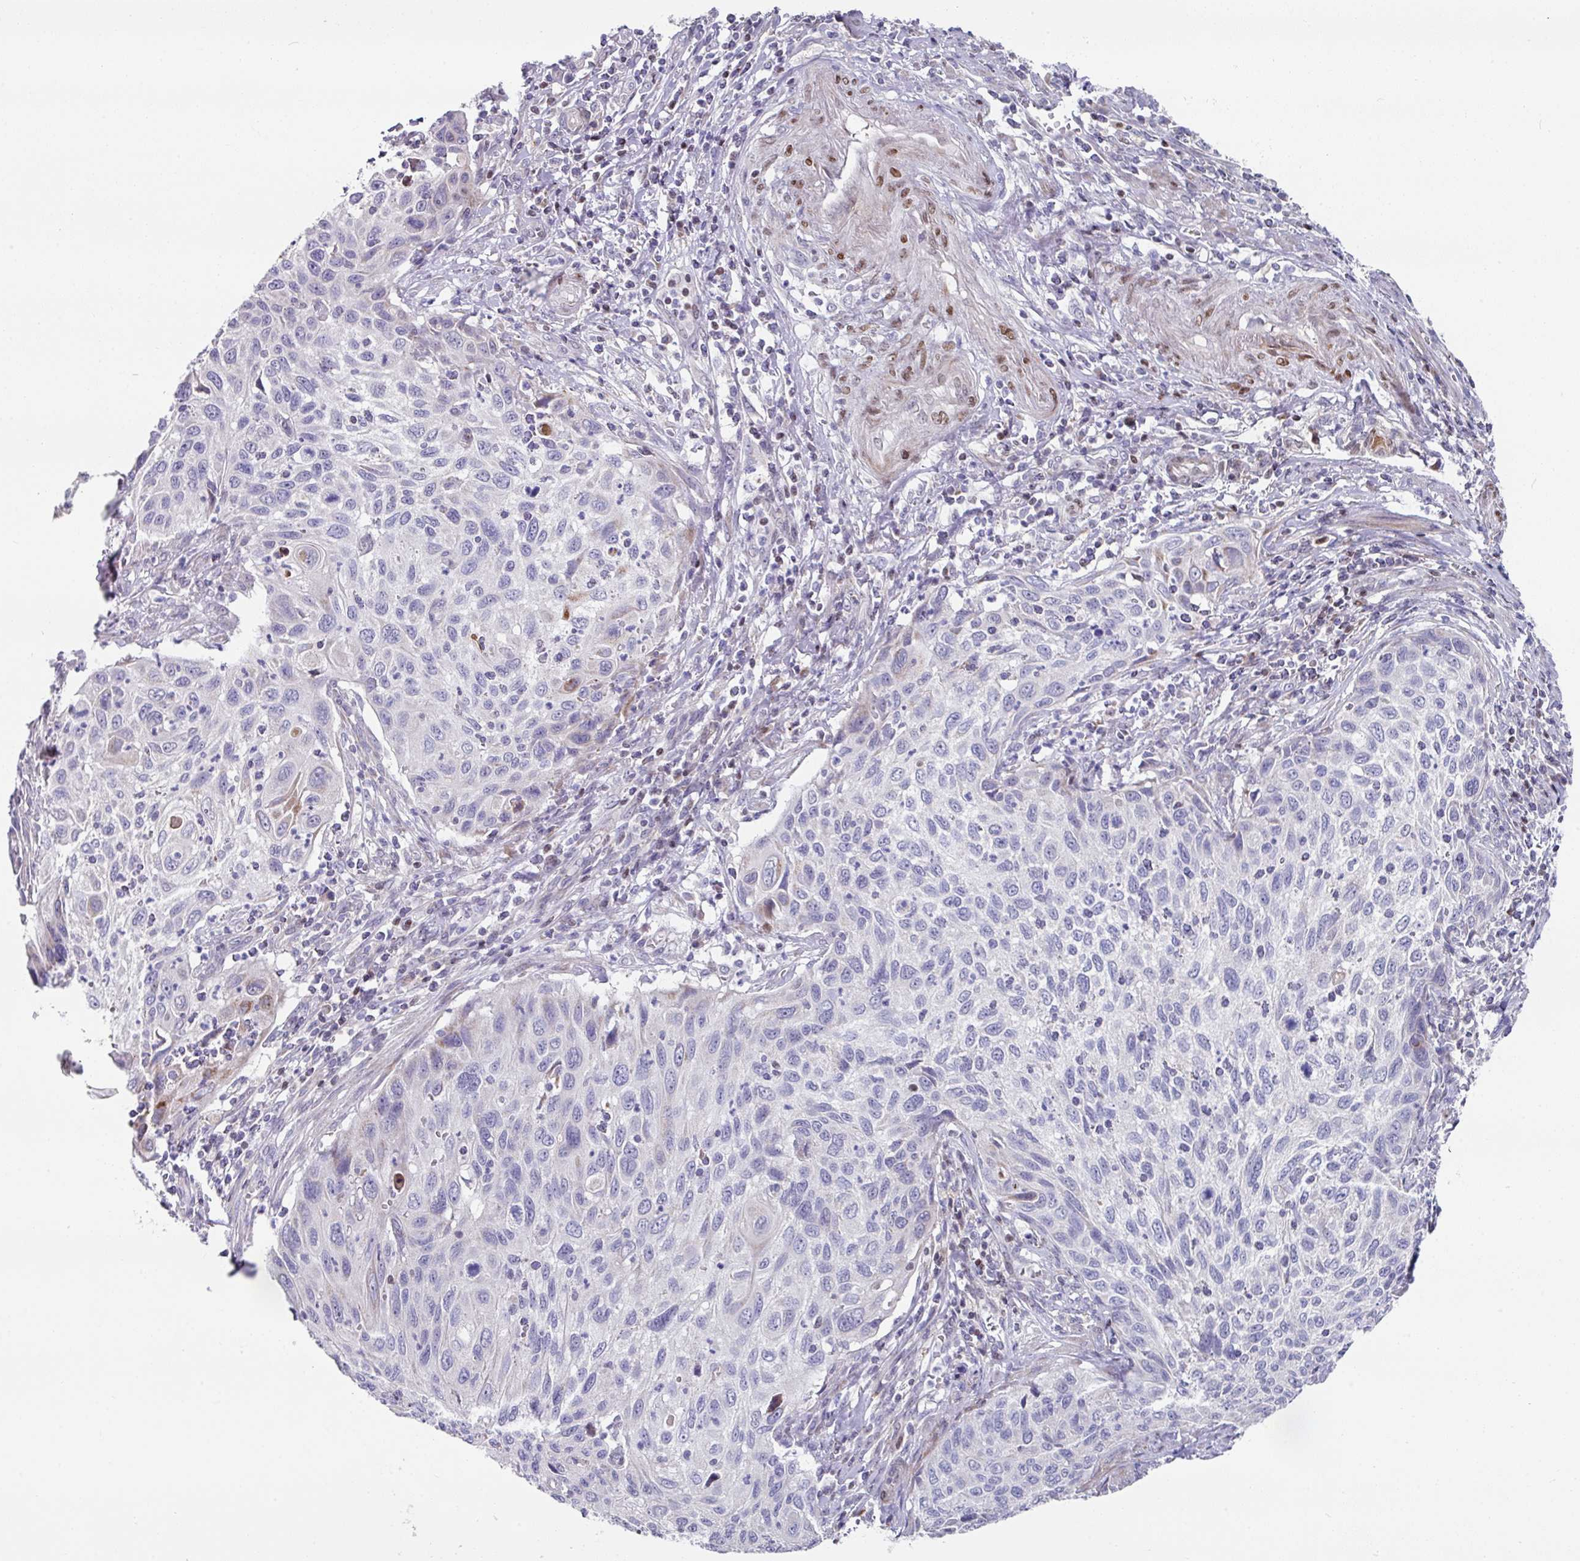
{"staining": {"intensity": "negative", "quantity": "none", "location": "none"}, "tissue": "cervical cancer", "cell_type": "Tumor cells", "image_type": "cancer", "snomed": [{"axis": "morphology", "description": "Squamous cell carcinoma, NOS"}, {"axis": "topography", "description": "Cervix"}], "caption": "Tumor cells show no significant staining in cervical cancer (squamous cell carcinoma). (Stains: DAB IHC with hematoxylin counter stain, Microscopy: brightfield microscopy at high magnification).", "gene": "CBX7", "patient": {"sex": "female", "age": 70}}